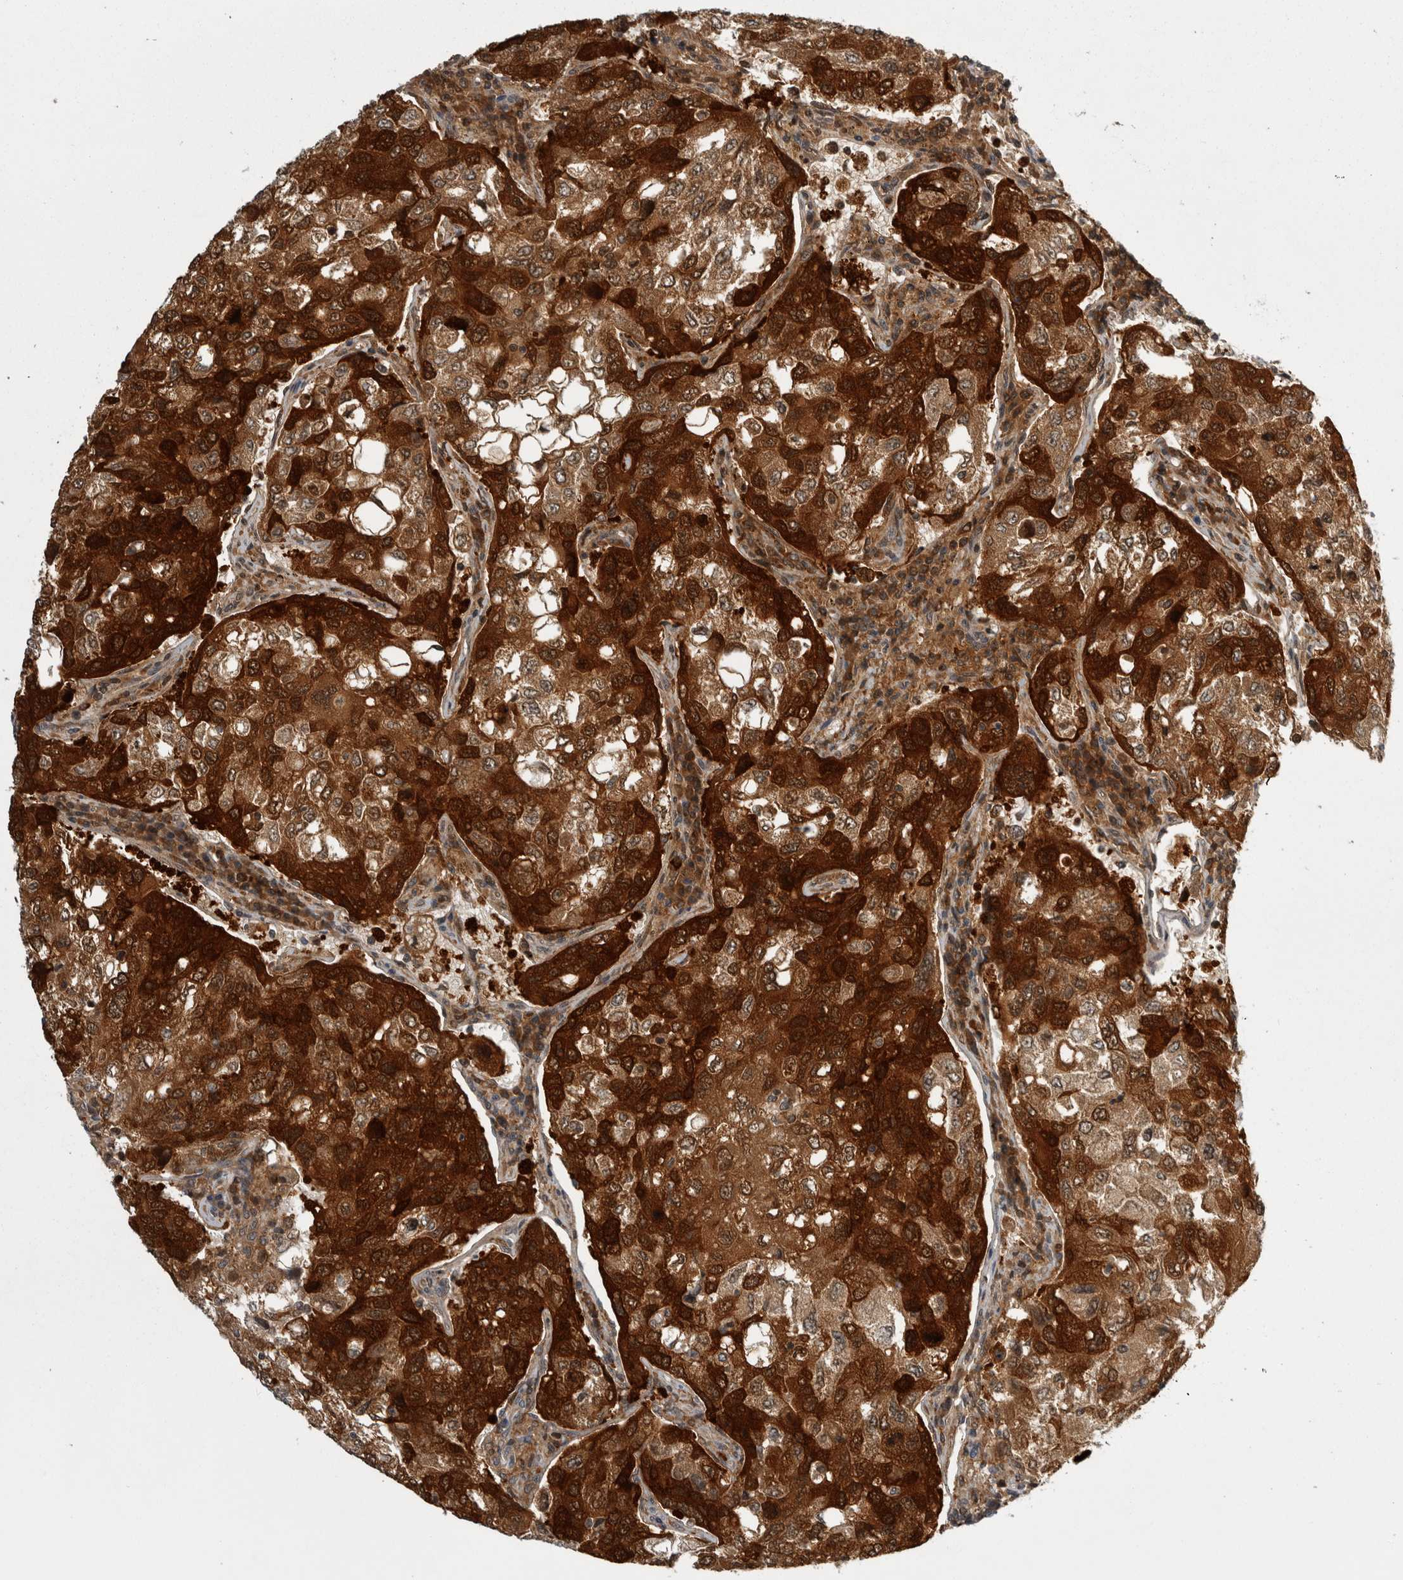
{"staining": {"intensity": "strong", "quantity": ">75%", "location": "cytoplasmic/membranous,nuclear"}, "tissue": "urothelial cancer", "cell_type": "Tumor cells", "image_type": "cancer", "snomed": [{"axis": "morphology", "description": "Urothelial carcinoma, High grade"}, {"axis": "topography", "description": "Lymph node"}, {"axis": "topography", "description": "Urinary bladder"}], "caption": "A brown stain highlights strong cytoplasmic/membranous and nuclear staining of a protein in human high-grade urothelial carcinoma tumor cells.", "gene": "CACYBP", "patient": {"sex": "male", "age": 51}}